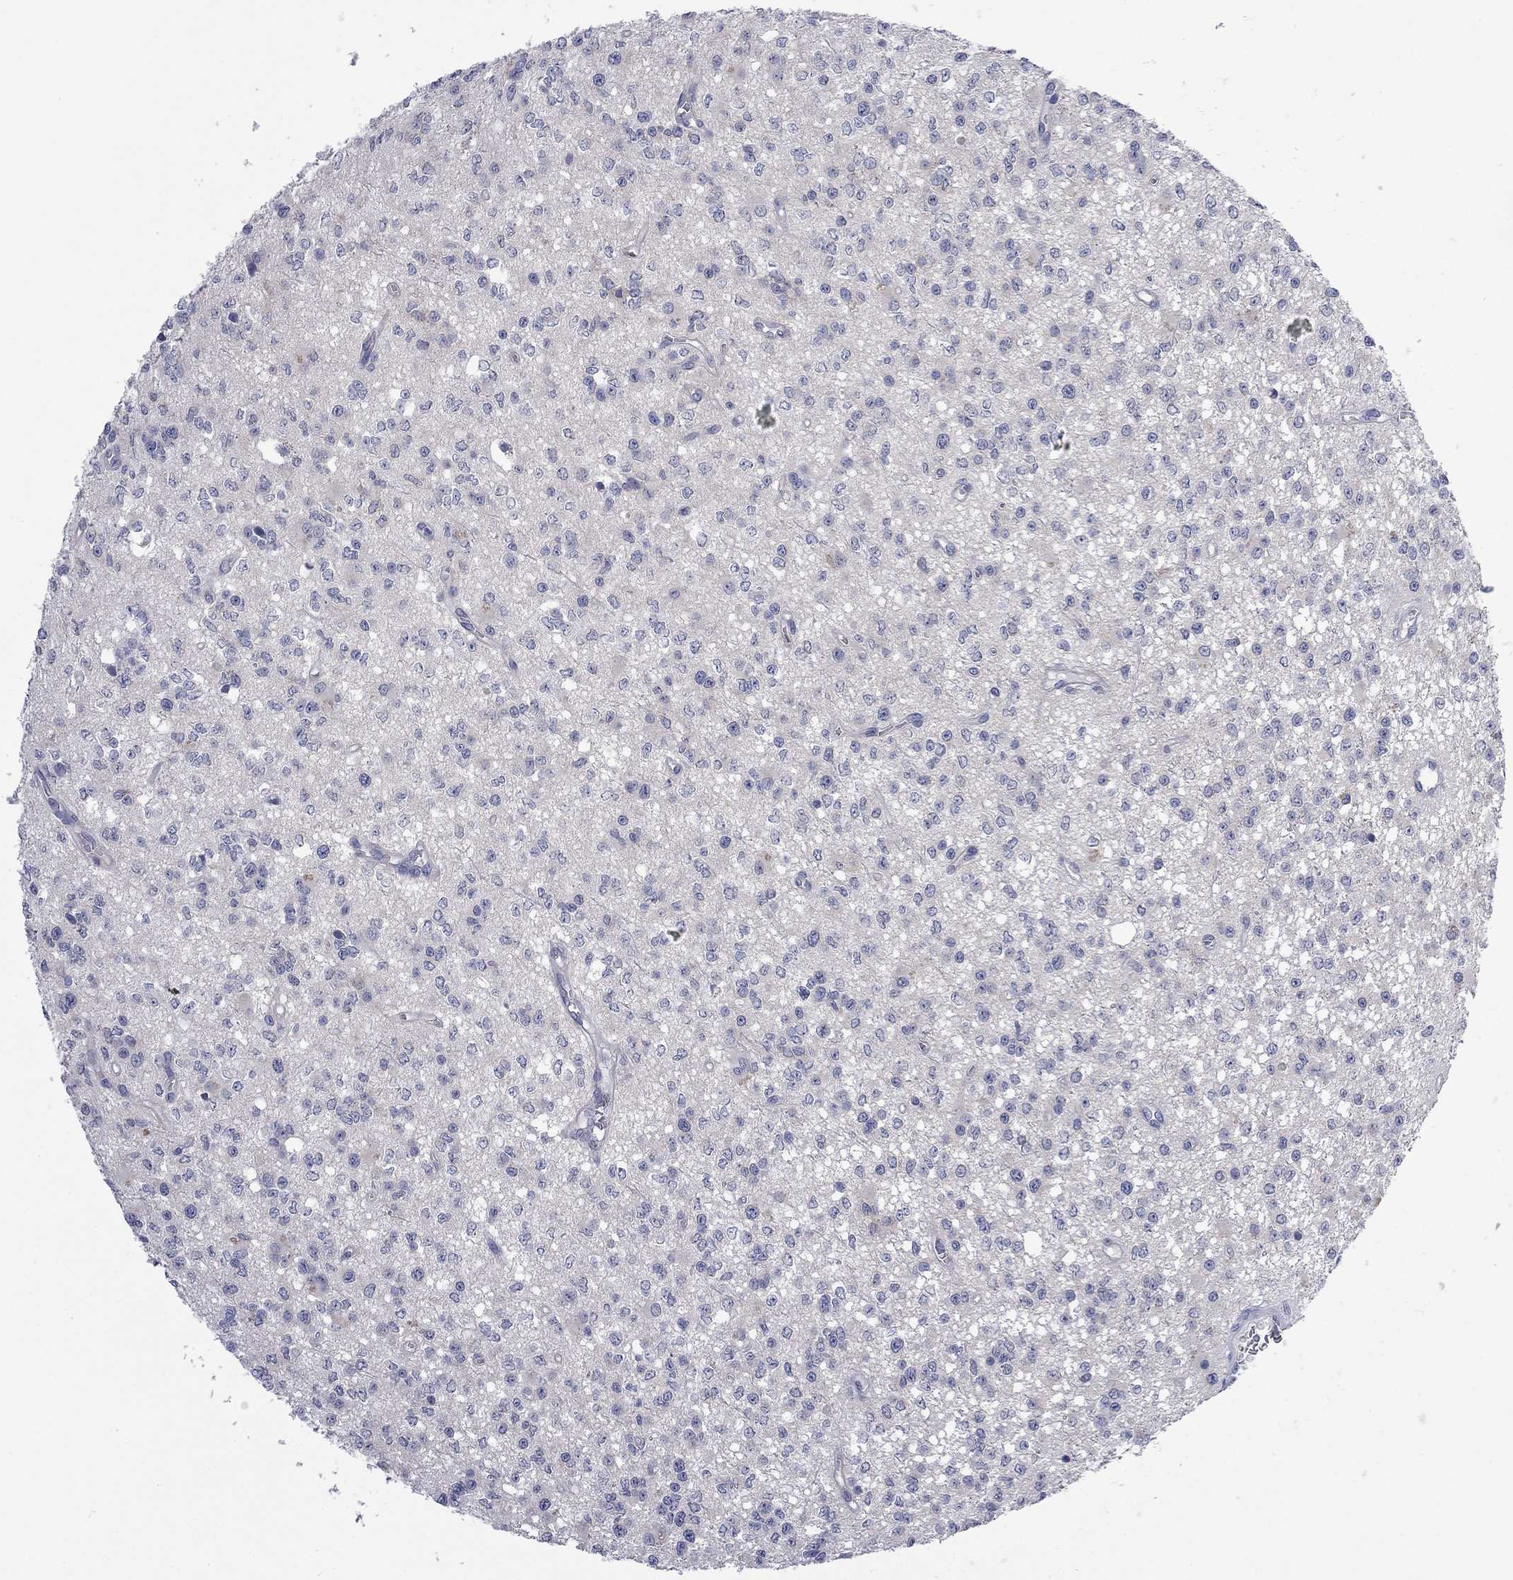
{"staining": {"intensity": "negative", "quantity": "none", "location": "none"}, "tissue": "glioma", "cell_type": "Tumor cells", "image_type": "cancer", "snomed": [{"axis": "morphology", "description": "Glioma, malignant, Low grade"}, {"axis": "topography", "description": "Brain"}], "caption": "Tumor cells are negative for brown protein staining in malignant glioma (low-grade). The staining was performed using DAB to visualize the protein expression in brown, while the nuclei were stained in blue with hematoxylin (Magnification: 20x).", "gene": "ABCB4", "patient": {"sex": "female", "age": 45}}